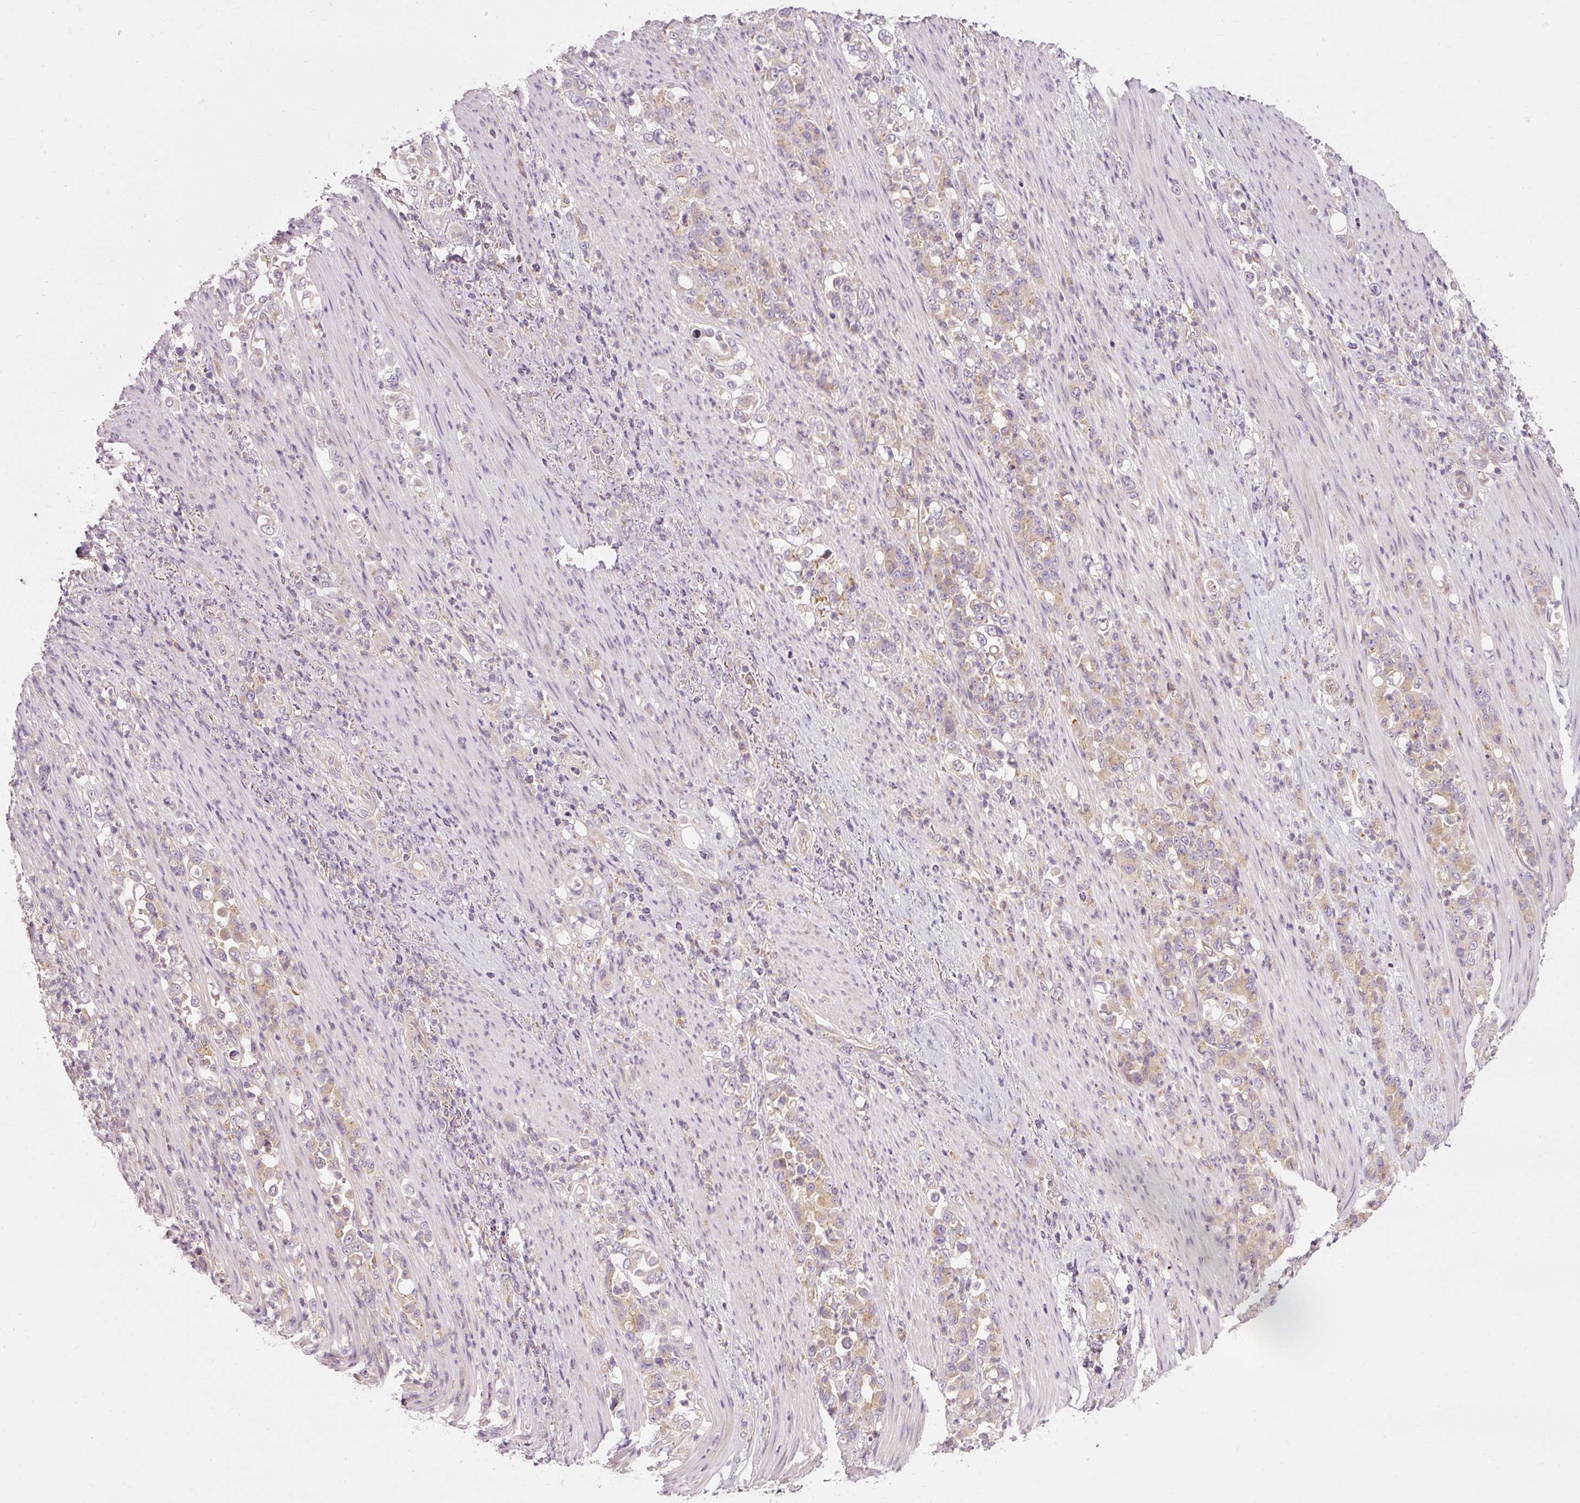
{"staining": {"intensity": "weak", "quantity": "25%-75%", "location": "cytoplasmic/membranous"}, "tissue": "stomach cancer", "cell_type": "Tumor cells", "image_type": "cancer", "snomed": [{"axis": "morphology", "description": "Normal tissue, NOS"}, {"axis": "morphology", "description": "Adenocarcinoma, NOS"}, {"axis": "topography", "description": "Stomach"}], "caption": "Stomach cancer (adenocarcinoma) tissue exhibits weak cytoplasmic/membranous staining in approximately 25%-75% of tumor cells", "gene": "NAPA", "patient": {"sex": "female", "age": 79}}